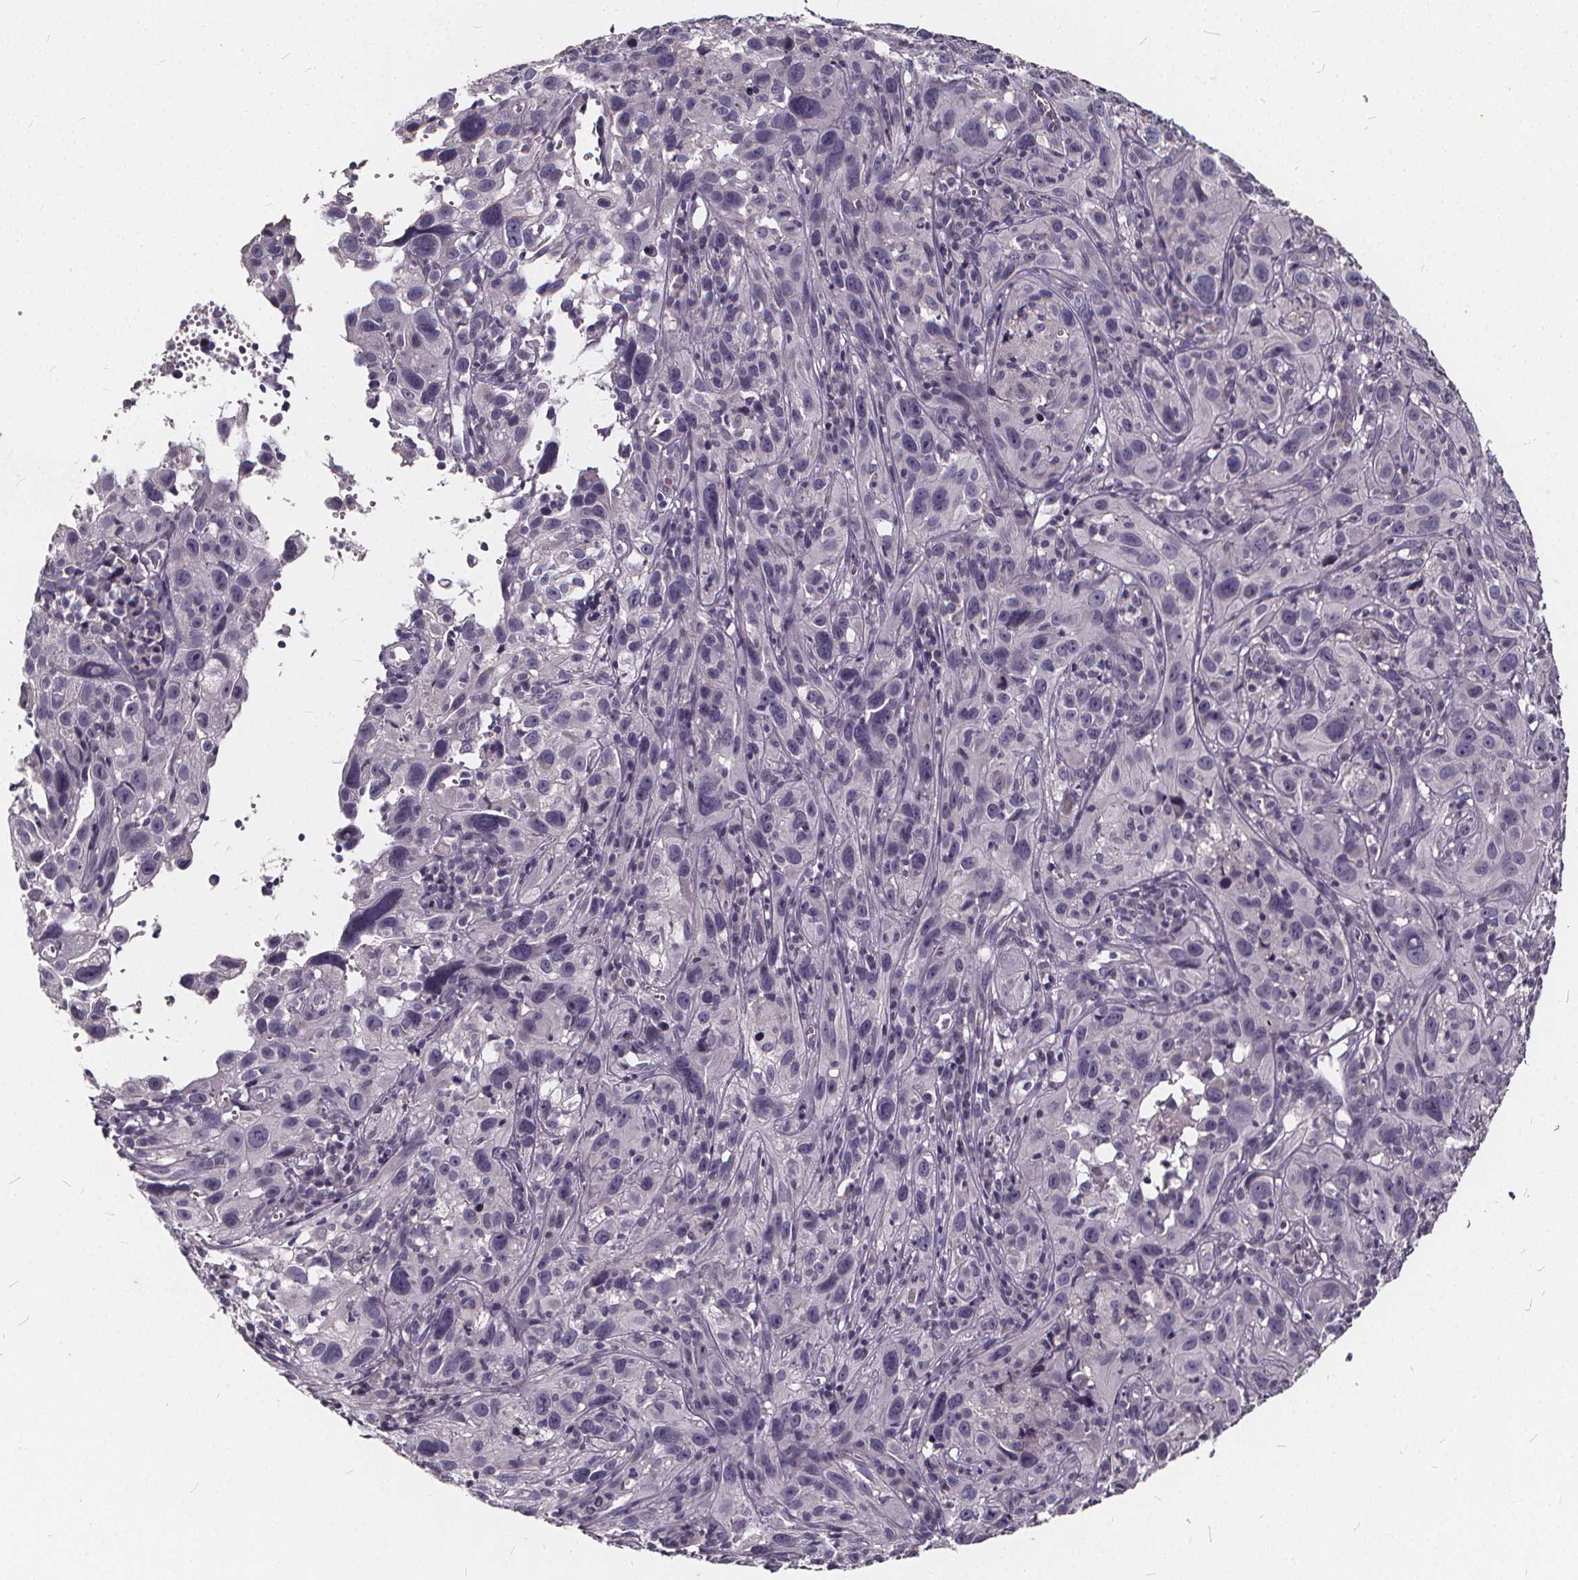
{"staining": {"intensity": "negative", "quantity": "none", "location": "none"}, "tissue": "cervical cancer", "cell_type": "Tumor cells", "image_type": "cancer", "snomed": [{"axis": "morphology", "description": "Squamous cell carcinoma, NOS"}, {"axis": "topography", "description": "Cervix"}], "caption": "Immunohistochemistry photomicrograph of neoplastic tissue: cervical cancer (squamous cell carcinoma) stained with DAB shows no significant protein staining in tumor cells.", "gene": "TSPAN14", "patient": {"sex": "female", "age": 37}}